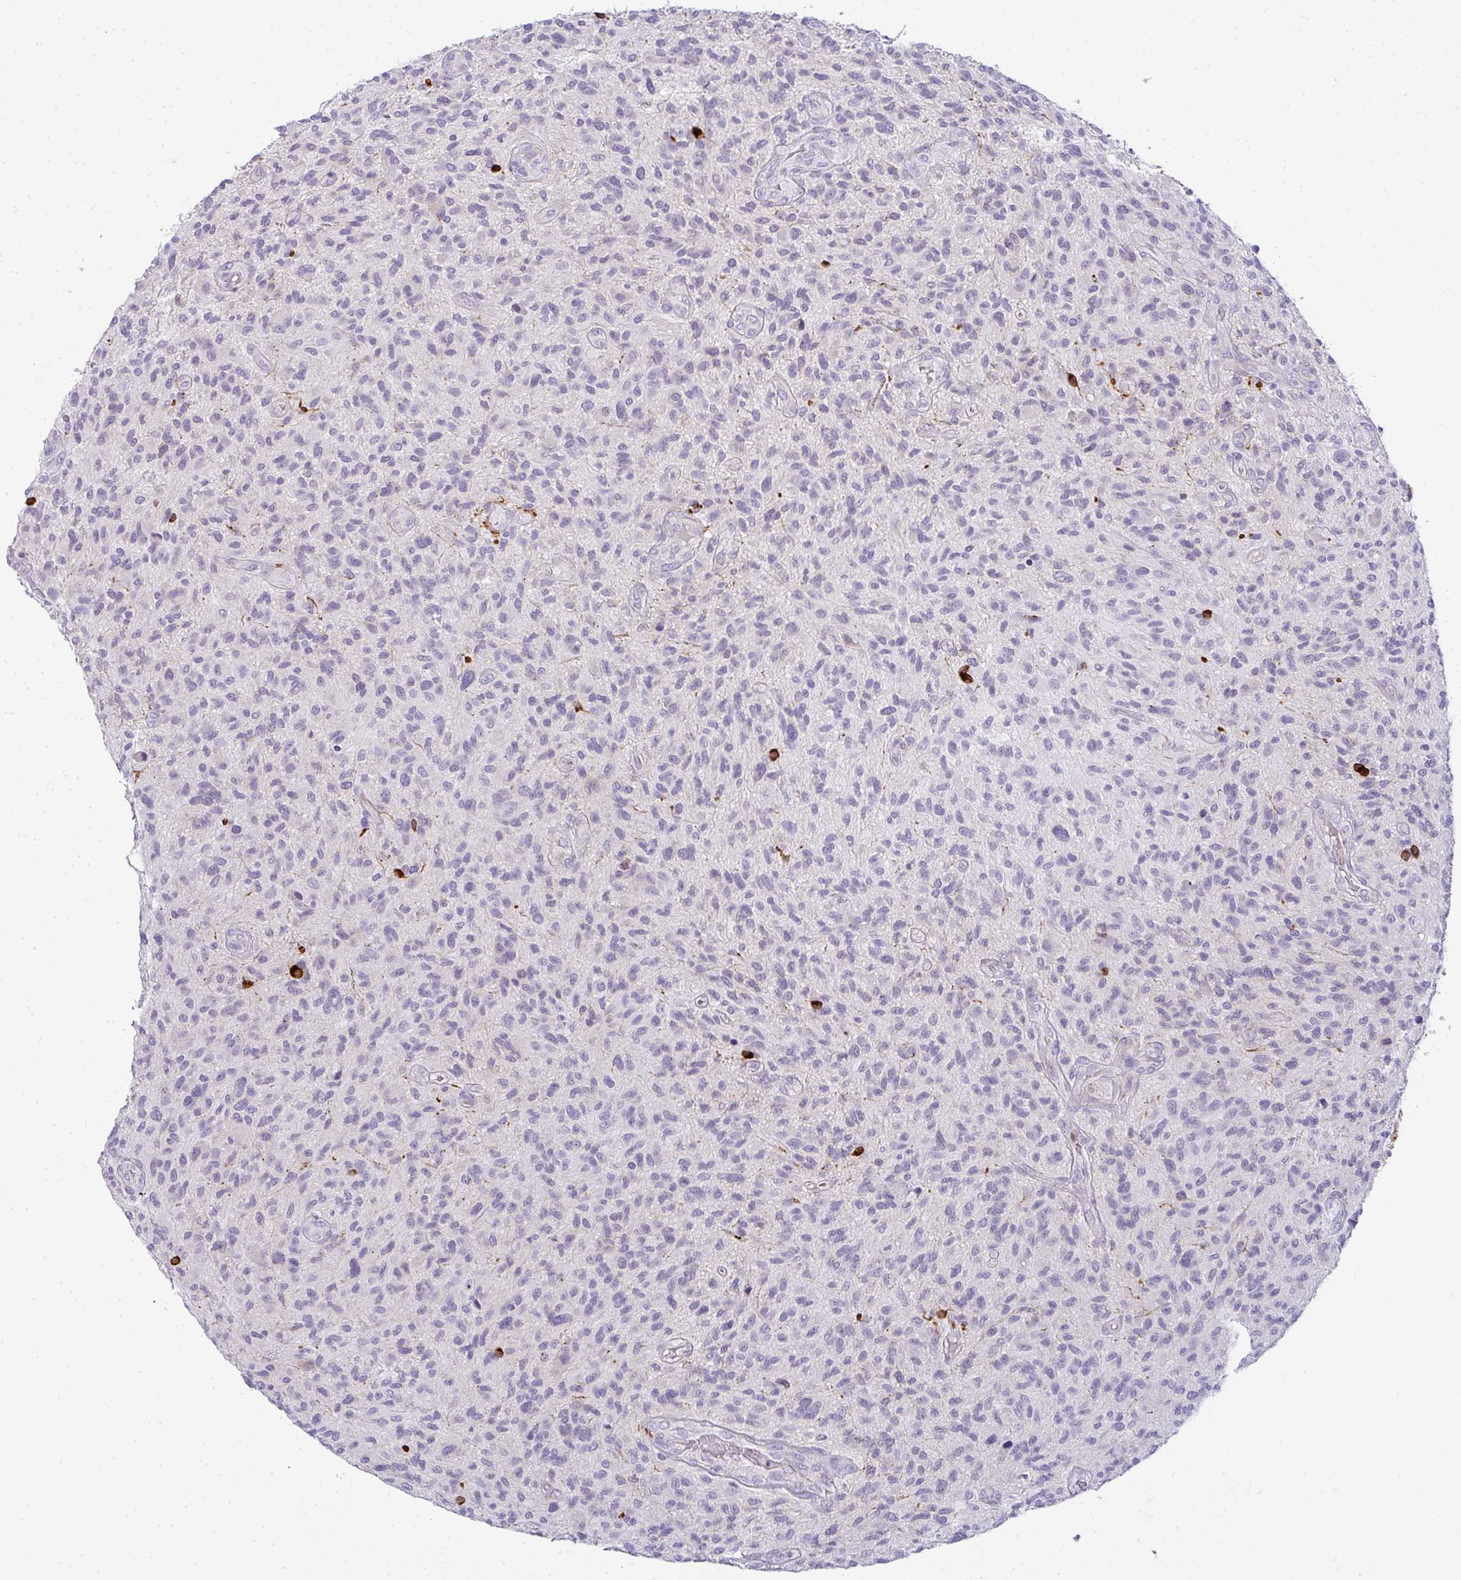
{"staining": {"intensity": "negative", "quantity": "none", "location": "none"}, "tissue": "glioma", "cell_type": "Tumor cells", "image_type": "cancer", "snomed": [{"axis": "morphology", "description": "Glioma, malignant, High grade"}, {"axis": "topography", "description": "Brain"}], "caption": "Tumor cells are negative for protein expression in human glioma.", "gene": "LIPE", "patient": {"sex": "male", "age": 47}}